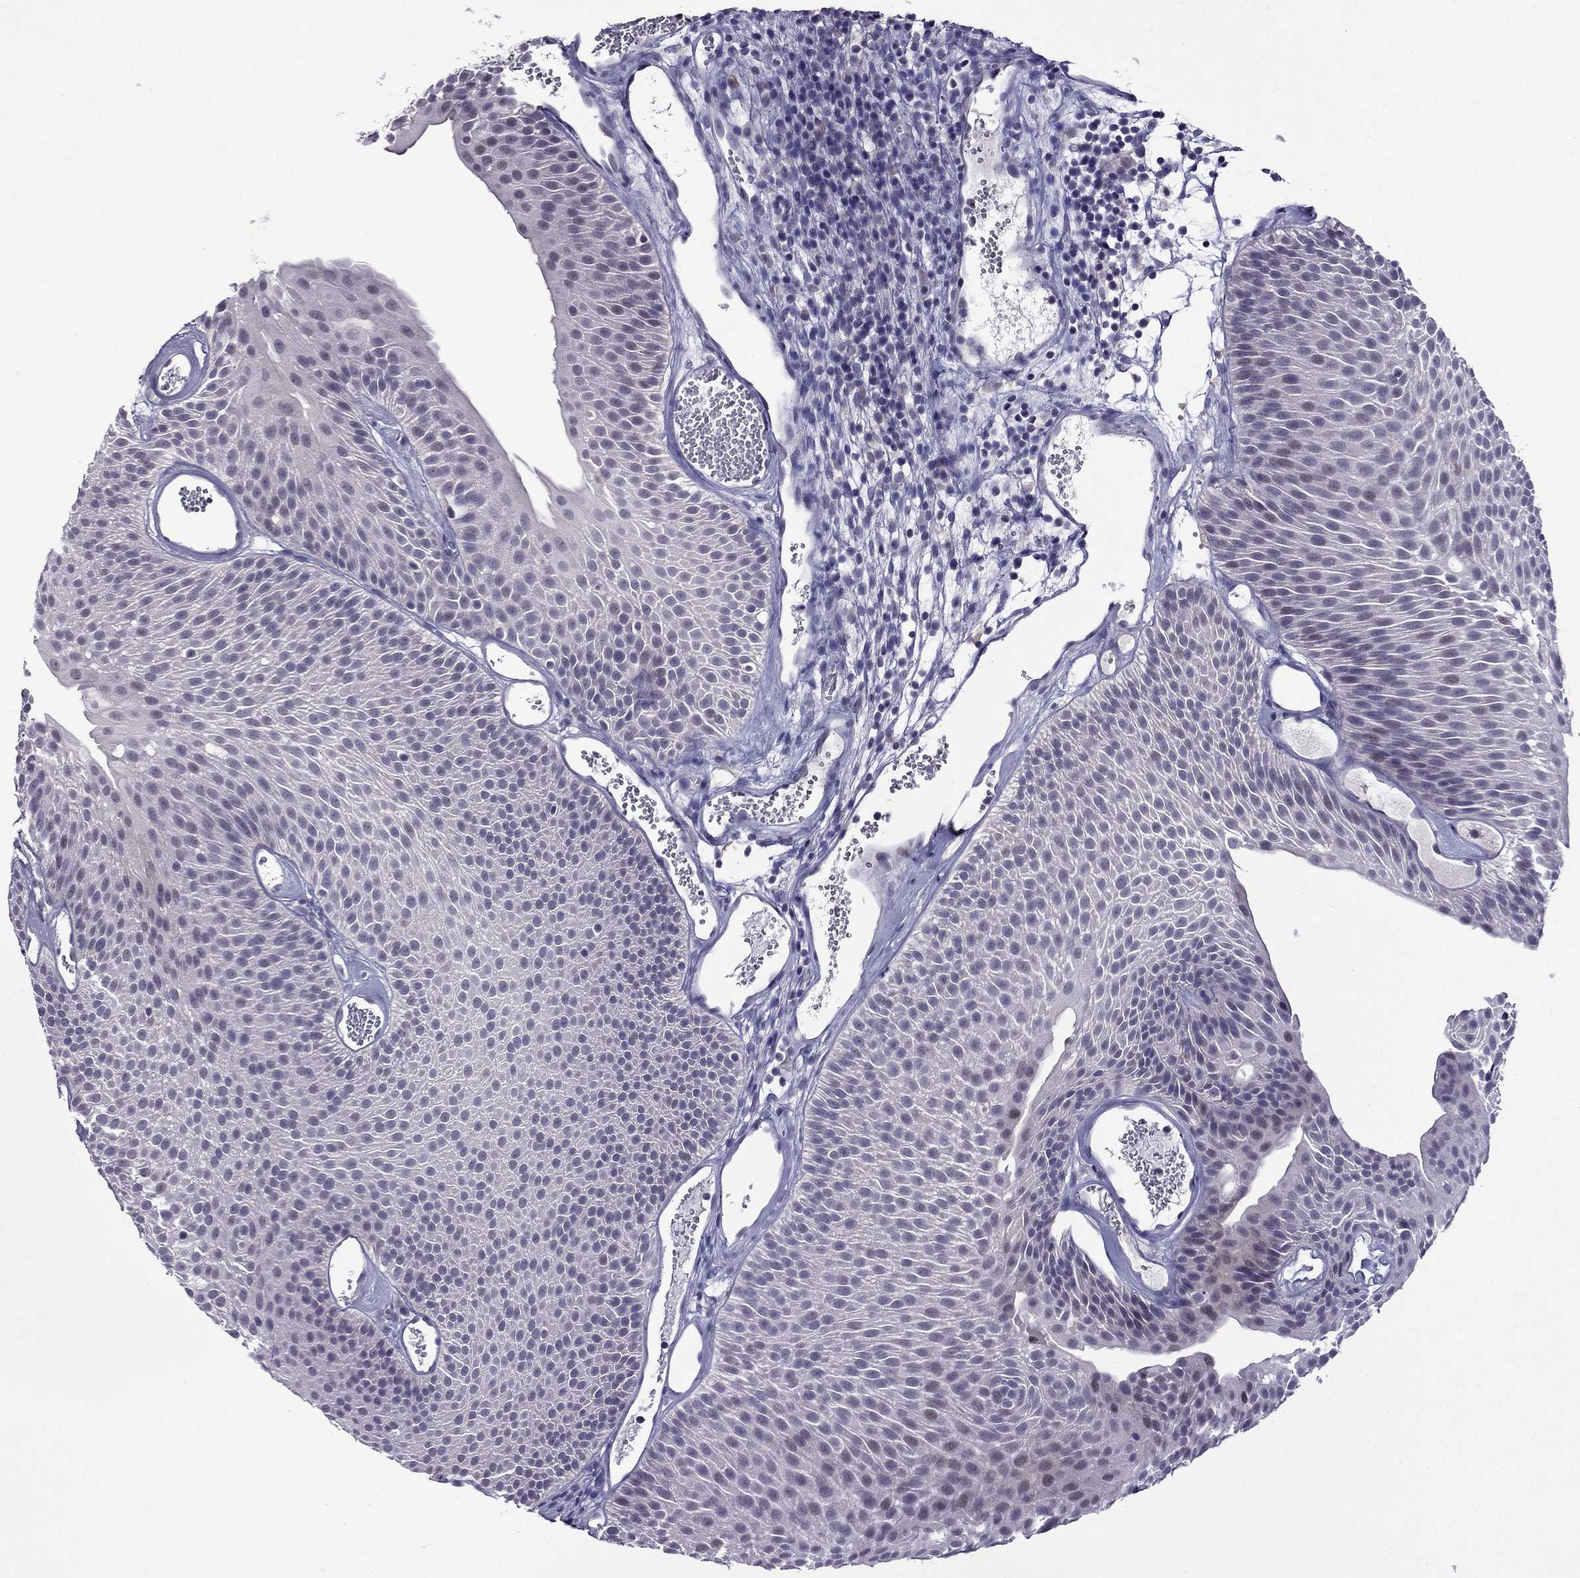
{"staining": {"intensity": "negative", "quantity": "none", "location": "none"}, "tissue": "urothelial cancer", "cell_type": "Tumor cells", "image_type": "cancer", "snomed": [{"axis": "morphology", "description": "Urothelial carcinoma, Low grade"}, {"axis": "topography", "description": "Urinary bladder"}], "caption": "The image exhibits no staining of tumor cells in low-grade urothelial carcinoma.", "gene": "SPTBN4", "patient": {"sex": "male", "age": 52}}